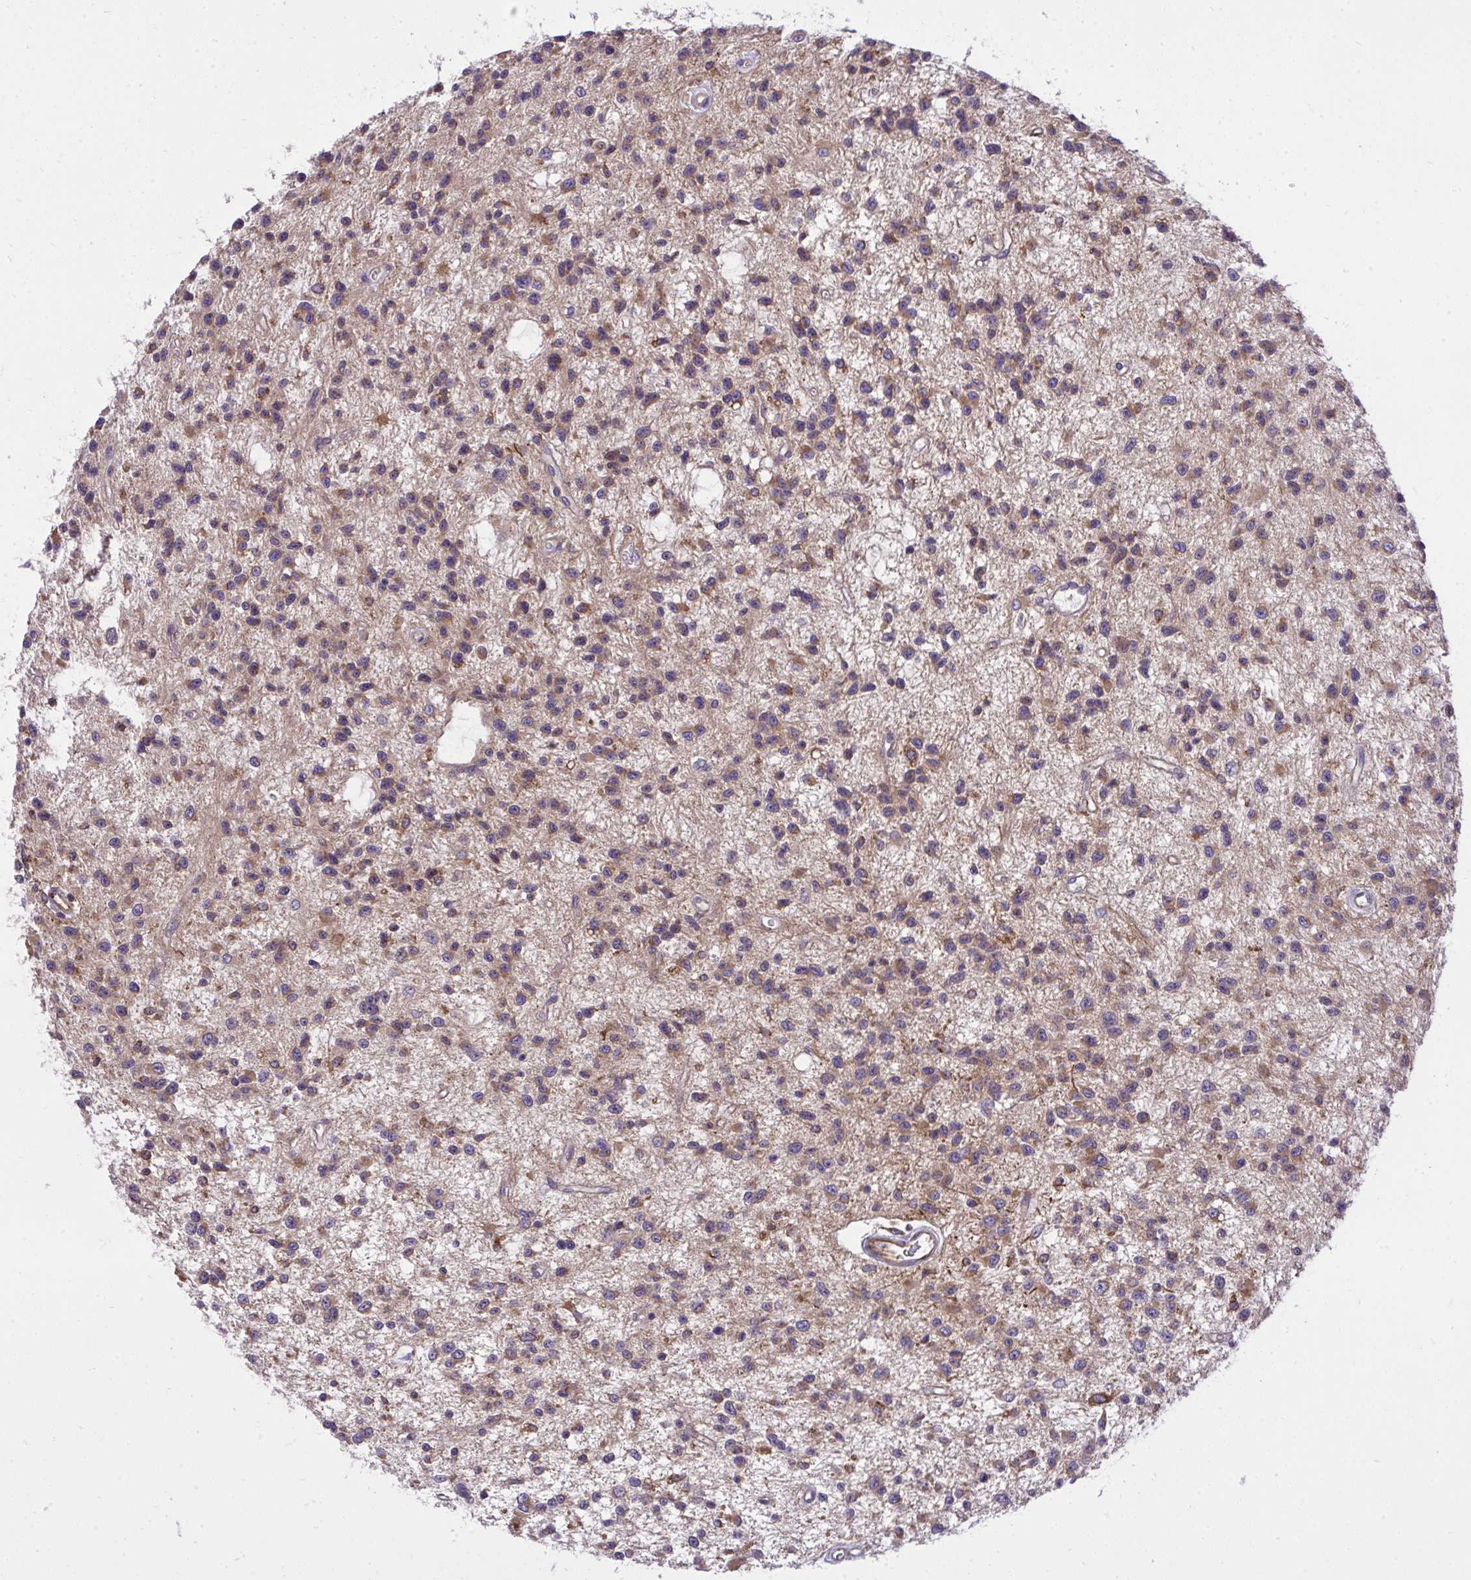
{"staining": {"intensity": "moderate", "quantity": "25%-75%", "location": "cytoplasmic/membranous"}, "tissue": "glioma", "cell_type": "Tumor cells", "image_type": "cancer", "snomed": [{"axis": "morphology", "description": "Glioma, malignant, Low grade"}, {"axis": "topography", "description": "Brain"}], "caption": "This image demonstrates IHC staining of human malignant glioma (low-grade), with medium moderate cytoplasmic/membranous staining in approximately 25%-75% of tumor cells.", "gene": "PAIP2", "patient": {"sex": "male", "age": 43}}